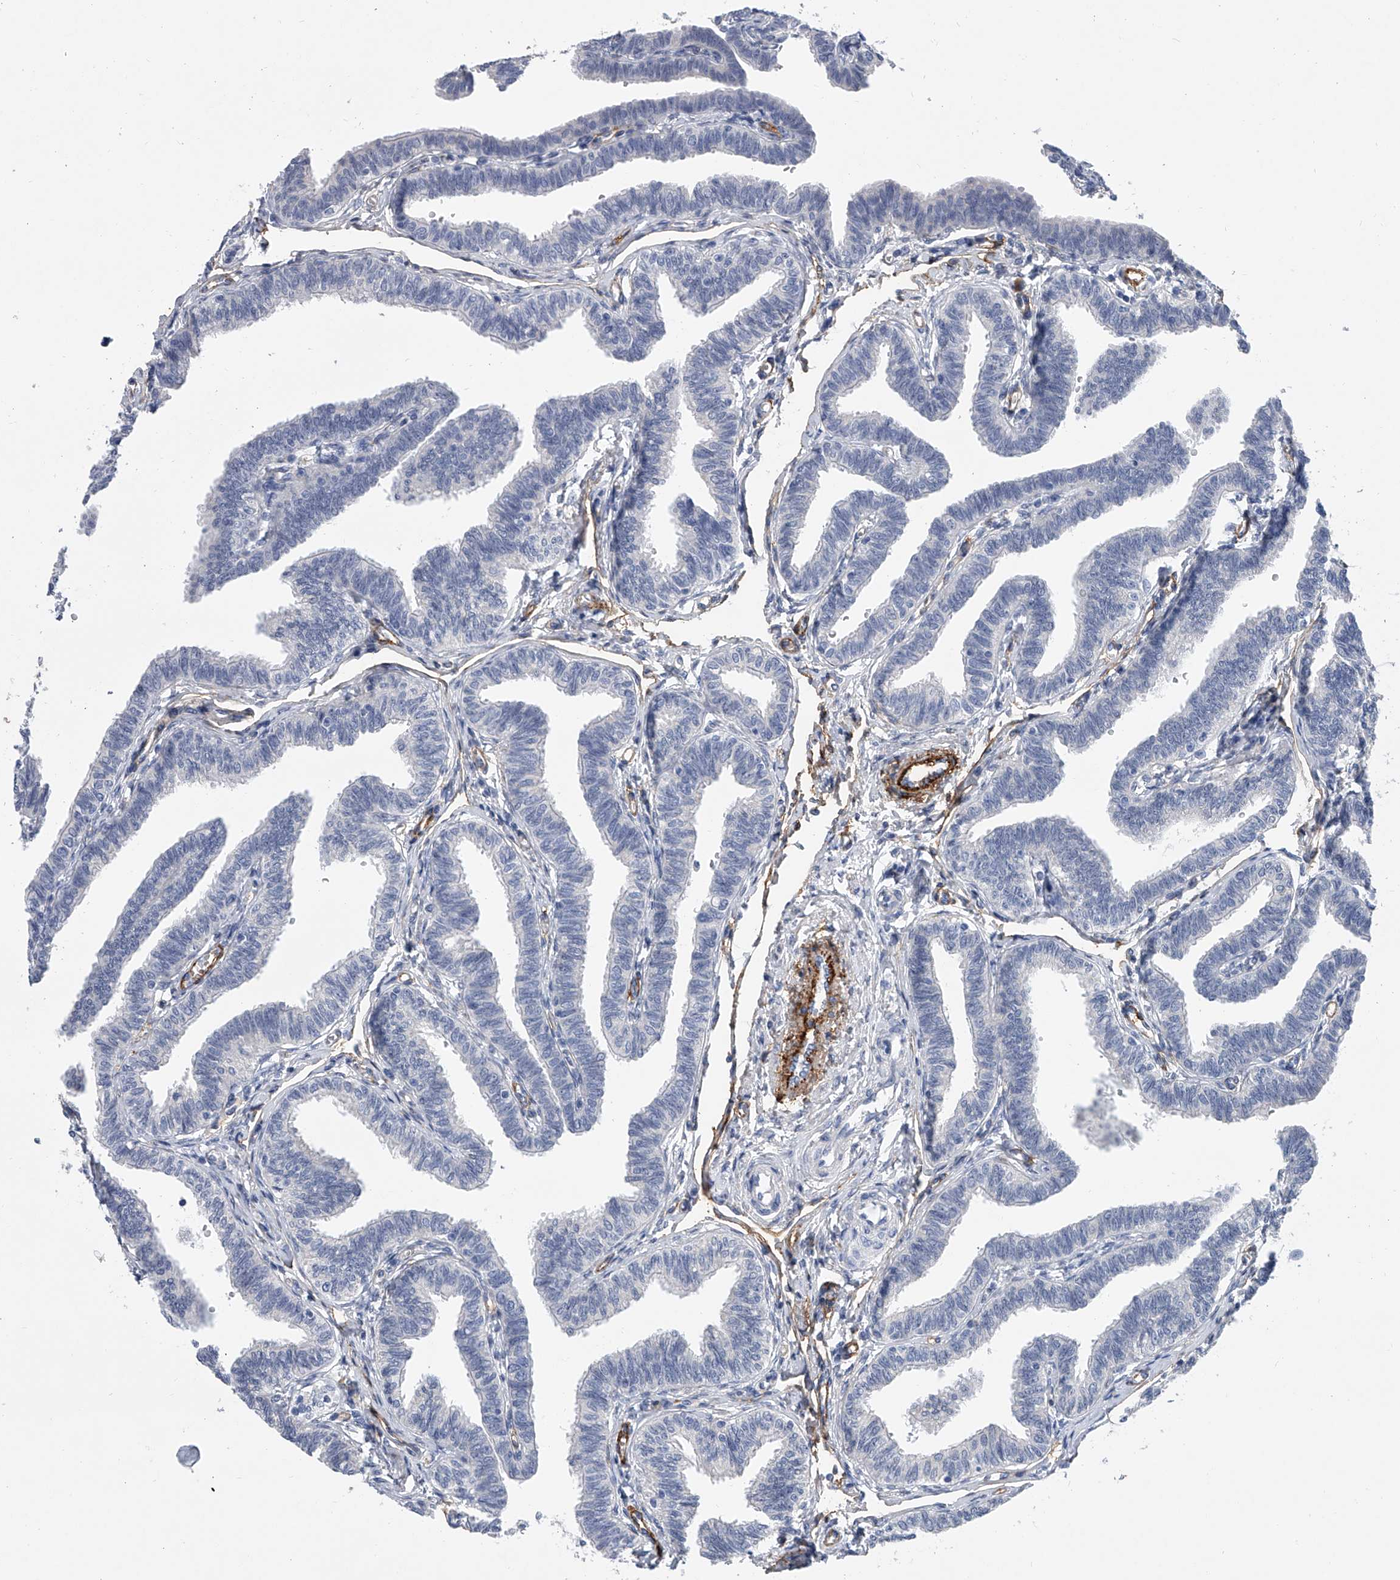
{"staining": {"intensity": "negative", "quantity": "none", "location": "none"}, "tissue": "fallopian tube", "cell_type": "Glandular cells", "image_type": "normal", "snomed": [{"axis": "morphology", "description": "Normal tissue, NOS"}, {"axis": "topography", "description": "Fallopian tube"}, {"axis": "topography", "description": "Ovary"}], "caption": "High power microscopy image of an immunohistochemistry micrograph of unremarkable fallopian tube, revealing no significant staining in glandular cells. Brightfield microscopy of IHC stained with DAB (brown) and hematoxylin (blue), captured at high magnification.", "gene": "ALG14", "patient": {"sex": "female", "age": 23}}